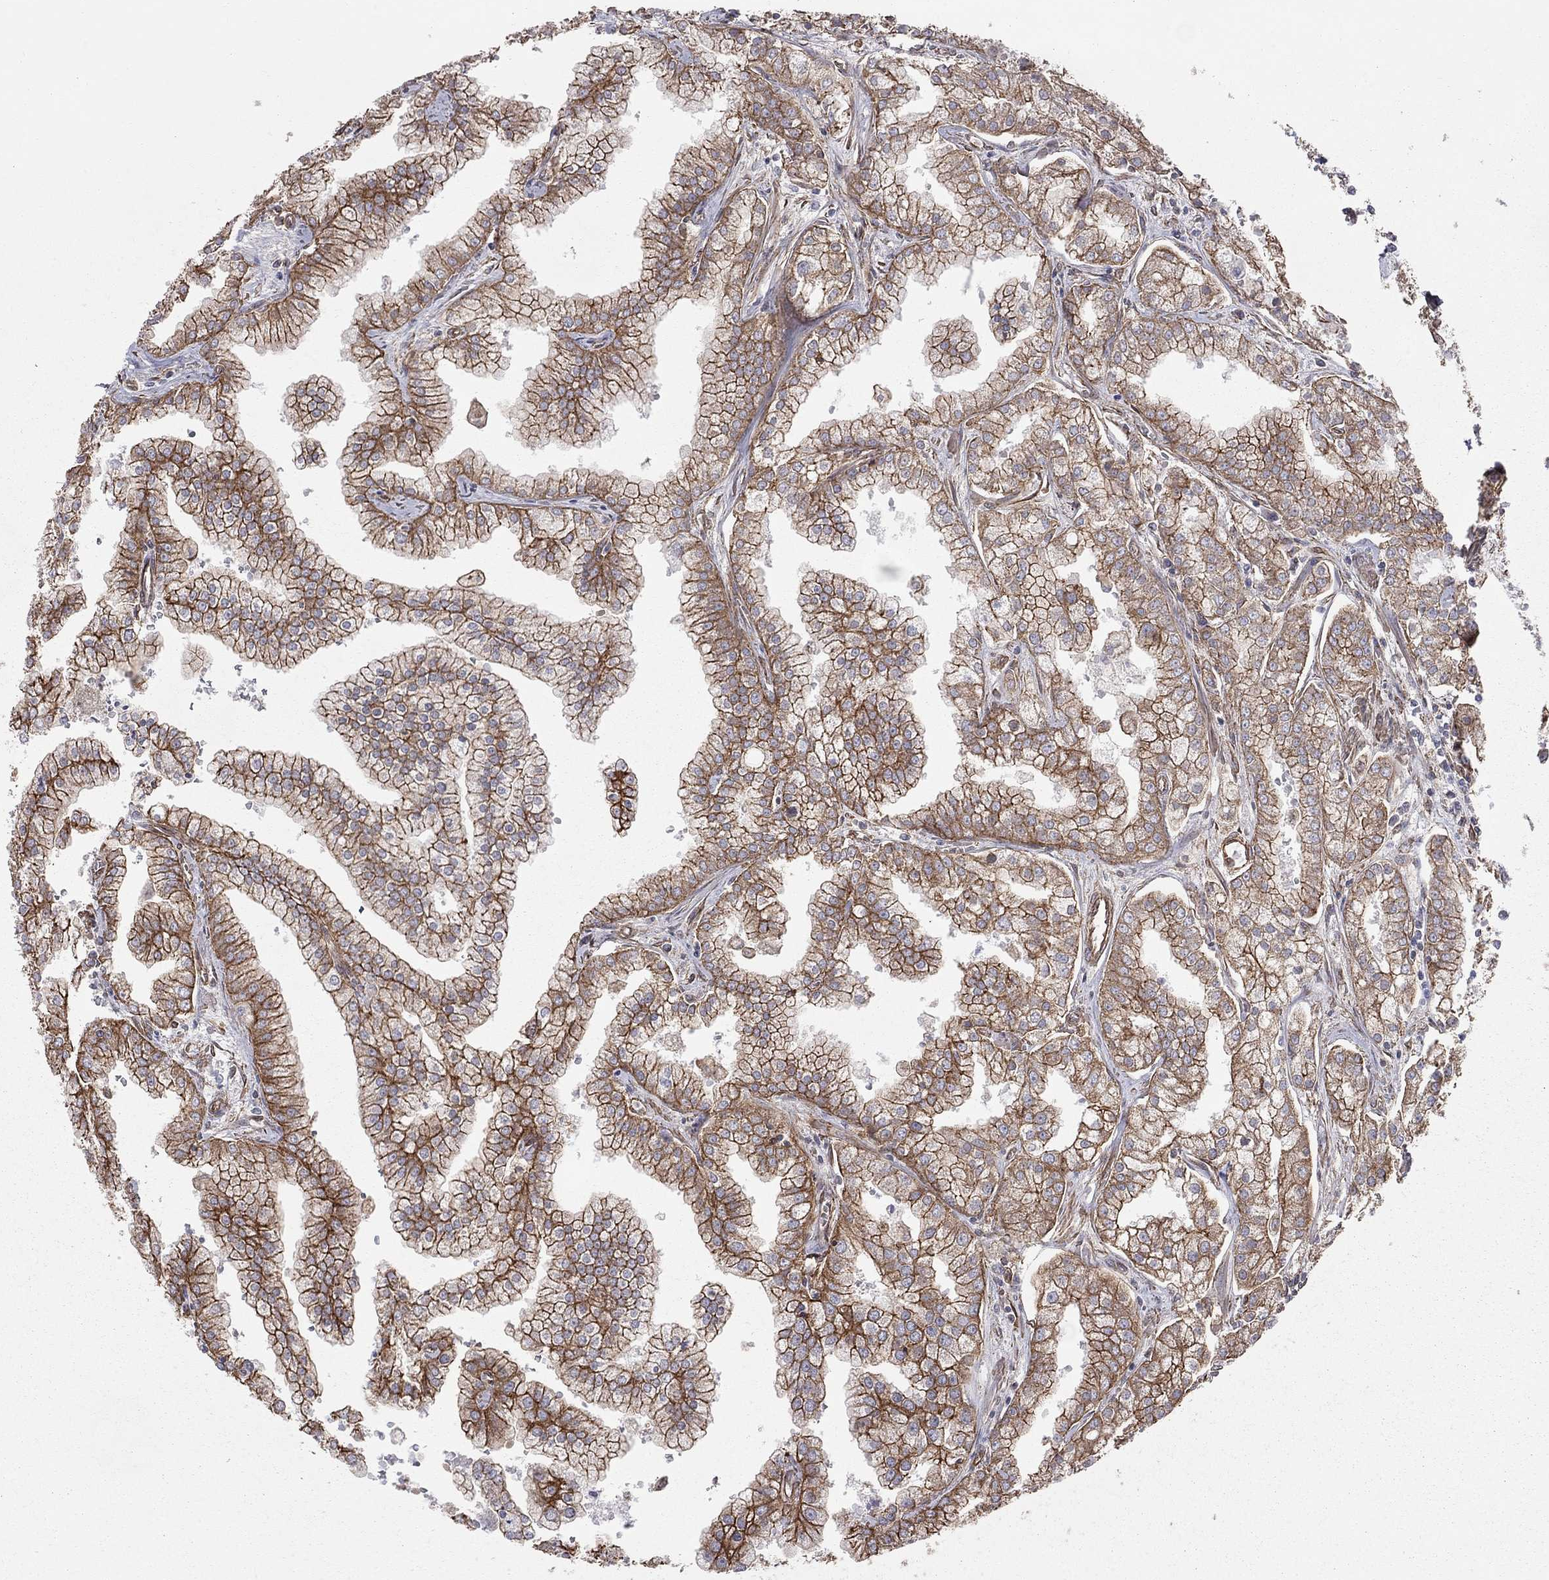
{"staining": {"intensity": "strong", "quantity": ">75%", "location": "cytoplasmic/membranous"}, "tissue": "prostate cancer", "cell_type": "Tumor cells", "image_type": "cancer", "snomed": [{"axis": "morphology", "description": "Adenocarcinoma, NOS"}, {"axis": "topography", "description": "Prostate"}], "caption": "Immunohistochemical staining of prostate cancer (adenocarcinoma) demonstrates strong cytoplasmic/membranous protein expression in about >75% of tumor cells.", "gene": "BICDL2", "patient": {"sex": "male", "age": 70}}